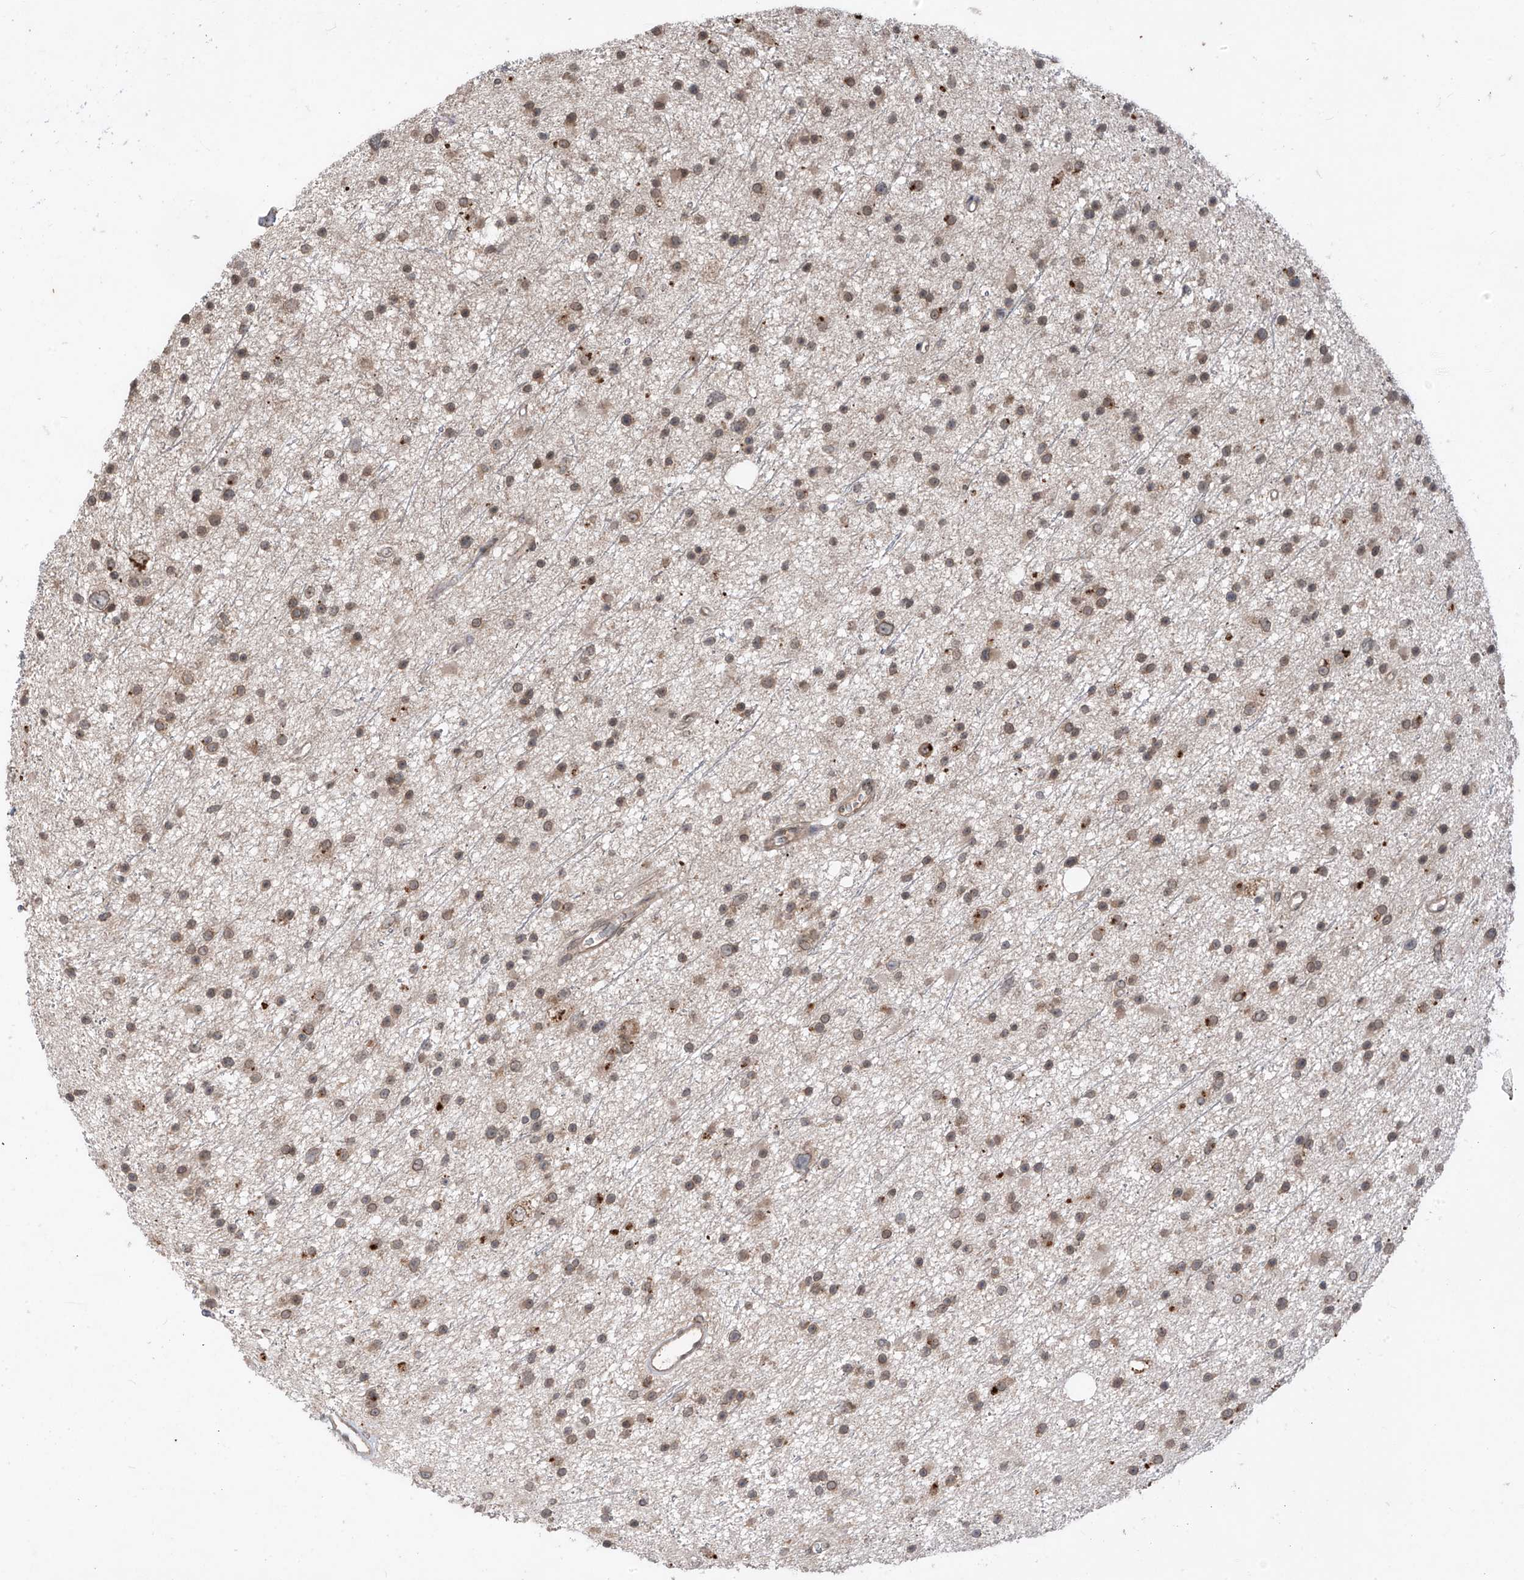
{"staining": {"intensity": "weak", "quantity": ">75%", "location": "cytoplasmic/membranous"}, "tissue": "glioma", "cell_type": "Tumor cells", "image_type": "cancer", "snomed": [{"axis": "morphology", "description": "Glioma, malignant, Low grade"}, {"axis": "topography", "description": "Cerebral cortex"}], "caption": "There is low levels of weak cytoplasmic/membranous positivity in tumor cells of glioma, as demonstrated by immunohistochemical staining (brown color).", "gene": "RPL34", "patient": {"sex": "female", "age": 39}}